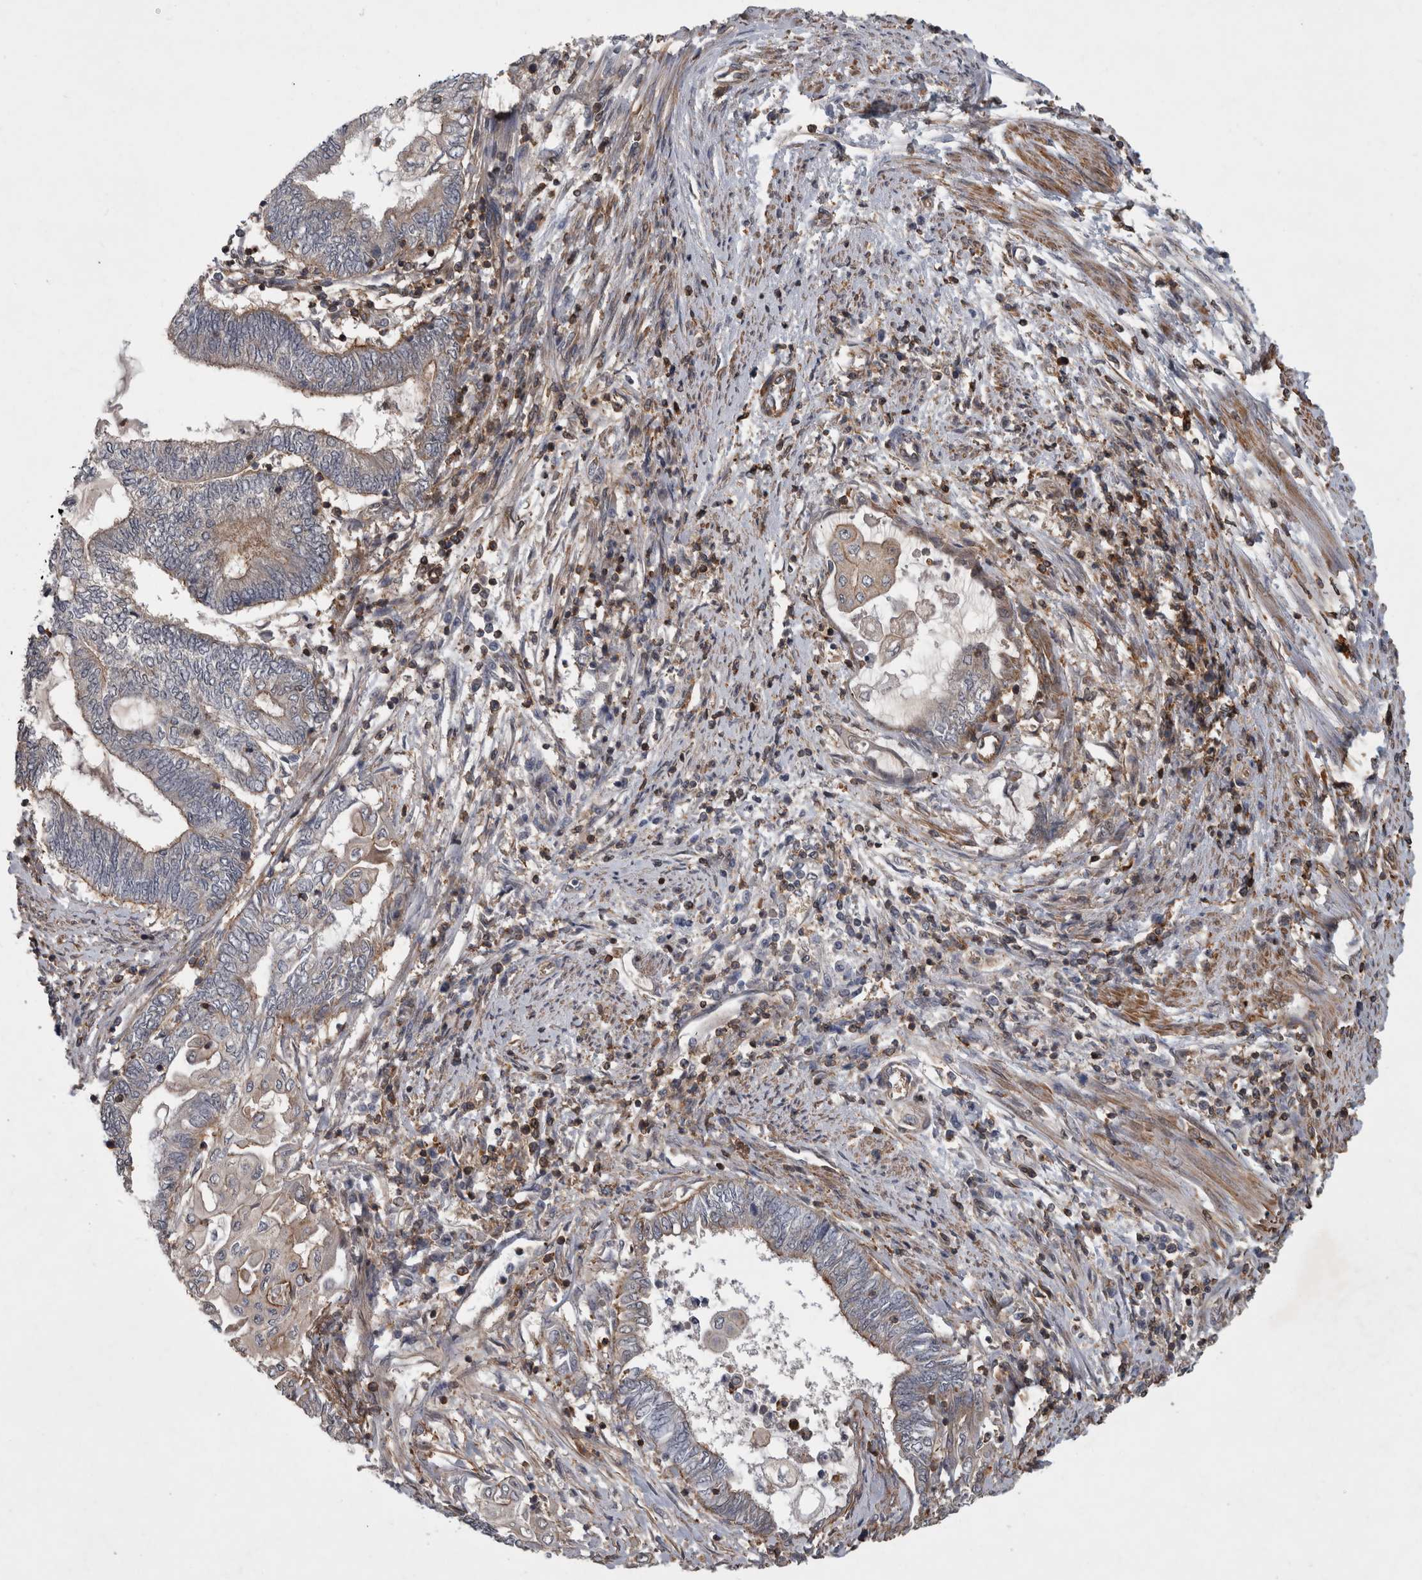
{"staining": {"intensity": "weak", "quantity": ">75%", "location": "cytoplasmic/membranous"}, "tissue": "endometrial cancer", "cell_type": "Tumor cells", "image_type": "cancer", "snomed": [{"axis": "morphology", "description": "Adenocarcinoma, NOS"}, {"axis": "topography", "description": "Uterus"}, {"axis": "topography", "description": "Endometrium"}], "caption": "Immunohistochemistry (IHC) (DAB (3,3'-diaminobenzidine)) staining of human endometrial cancer (adenocarcinoma) shows weak cytoplasmic/membranous protein positivity in about >75% of tumor cells.", "gene": "SPATA48", "patient": {"sex": "female", "age": 70}}